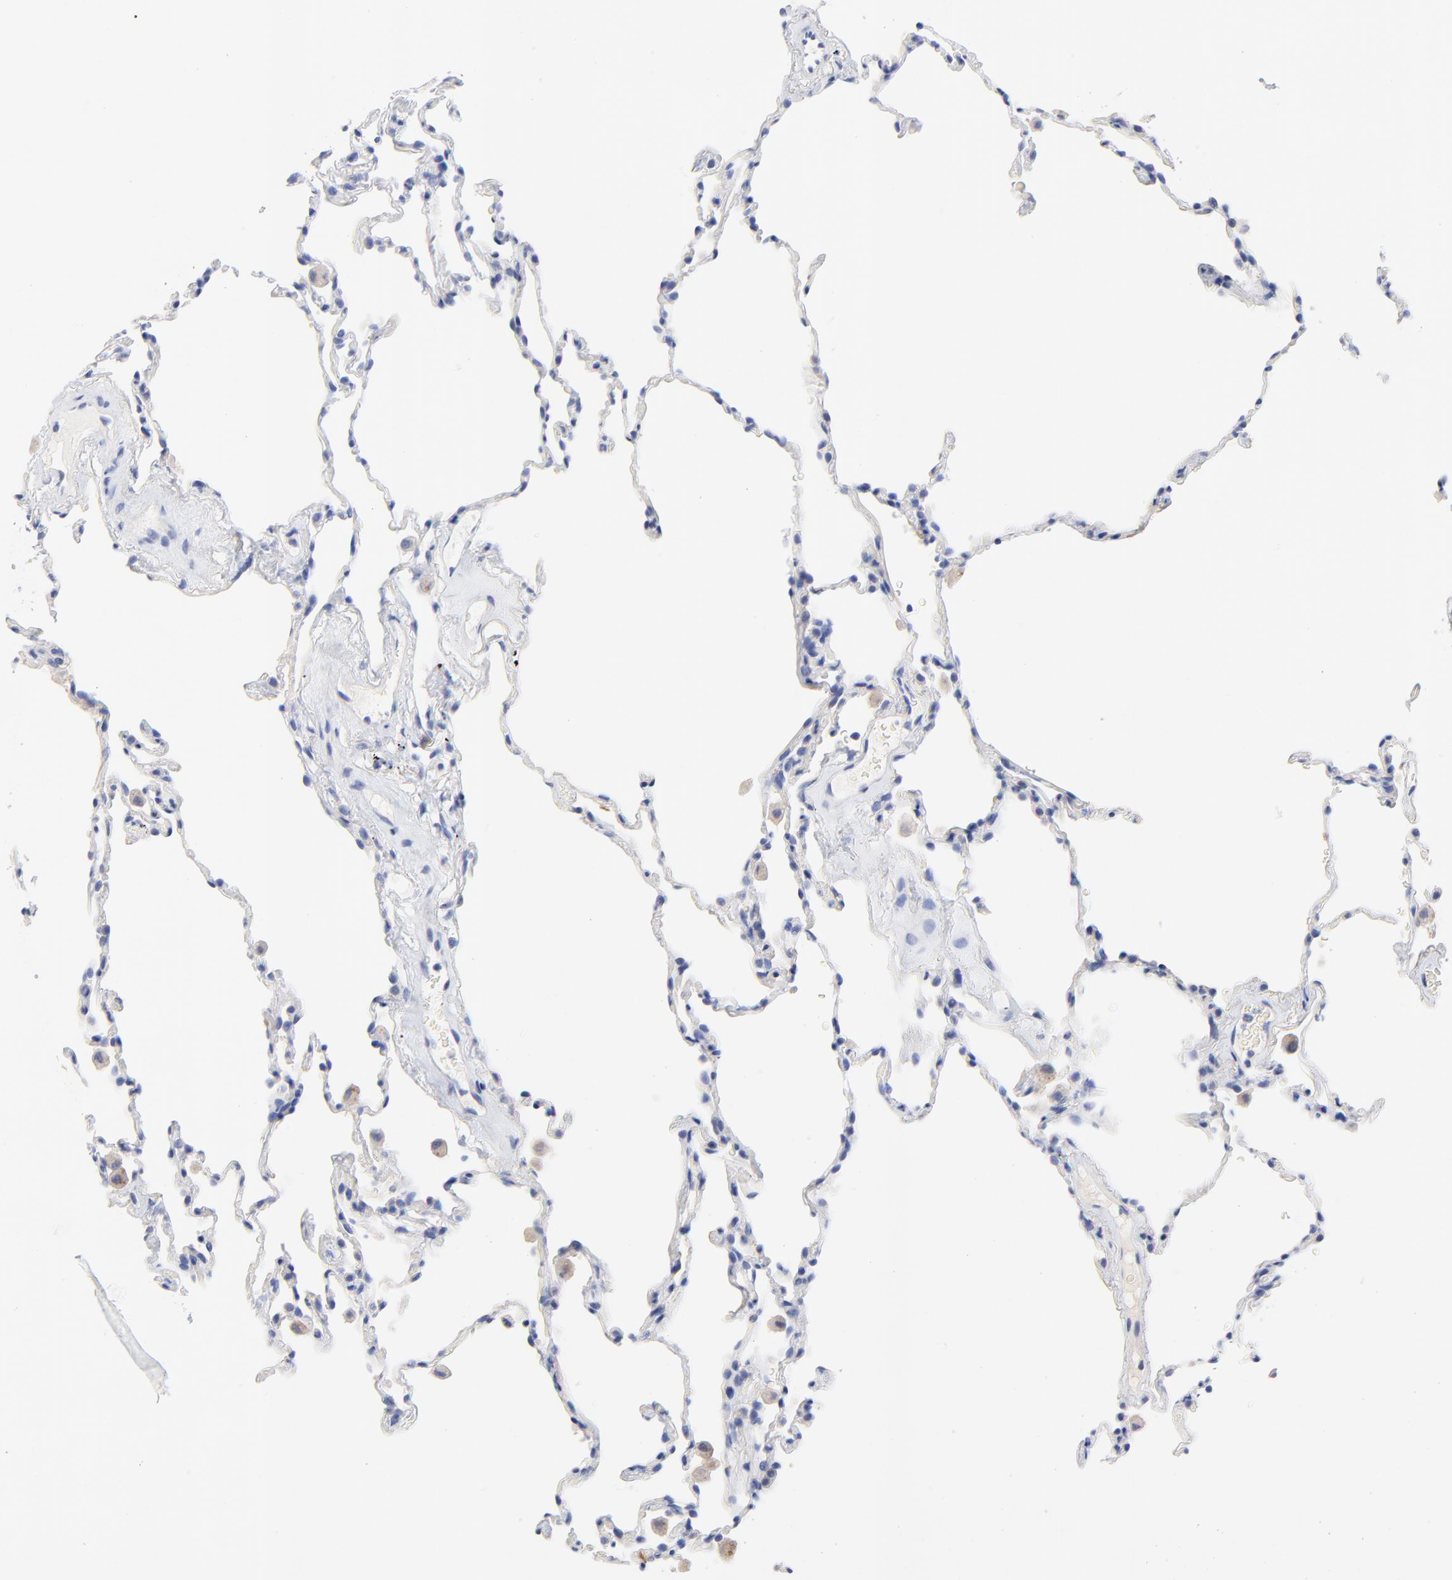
{"staining": {"intensity": "negative", "quantity": "none", "location": "none"}, "tissue": "lung", "cell_type": "Alveolar cells", "image_type": "normal", "snomed": [{"axis": "morphology", "description": "Normal tissue, NOS"}, {"axis": "morphology", "description": "Soft tissue tumor metastatic"}, {"axis": "topography", "description": "Lung"}], "caption": "Lung was stained to show a protein in brown. There is no significant expression in alveolar cells. (Immunohistochemistry (ihc), brightfield microscopy, high magnification).", "gene": "FBXO10", "patient": {"sex": "male", "age": 59}}